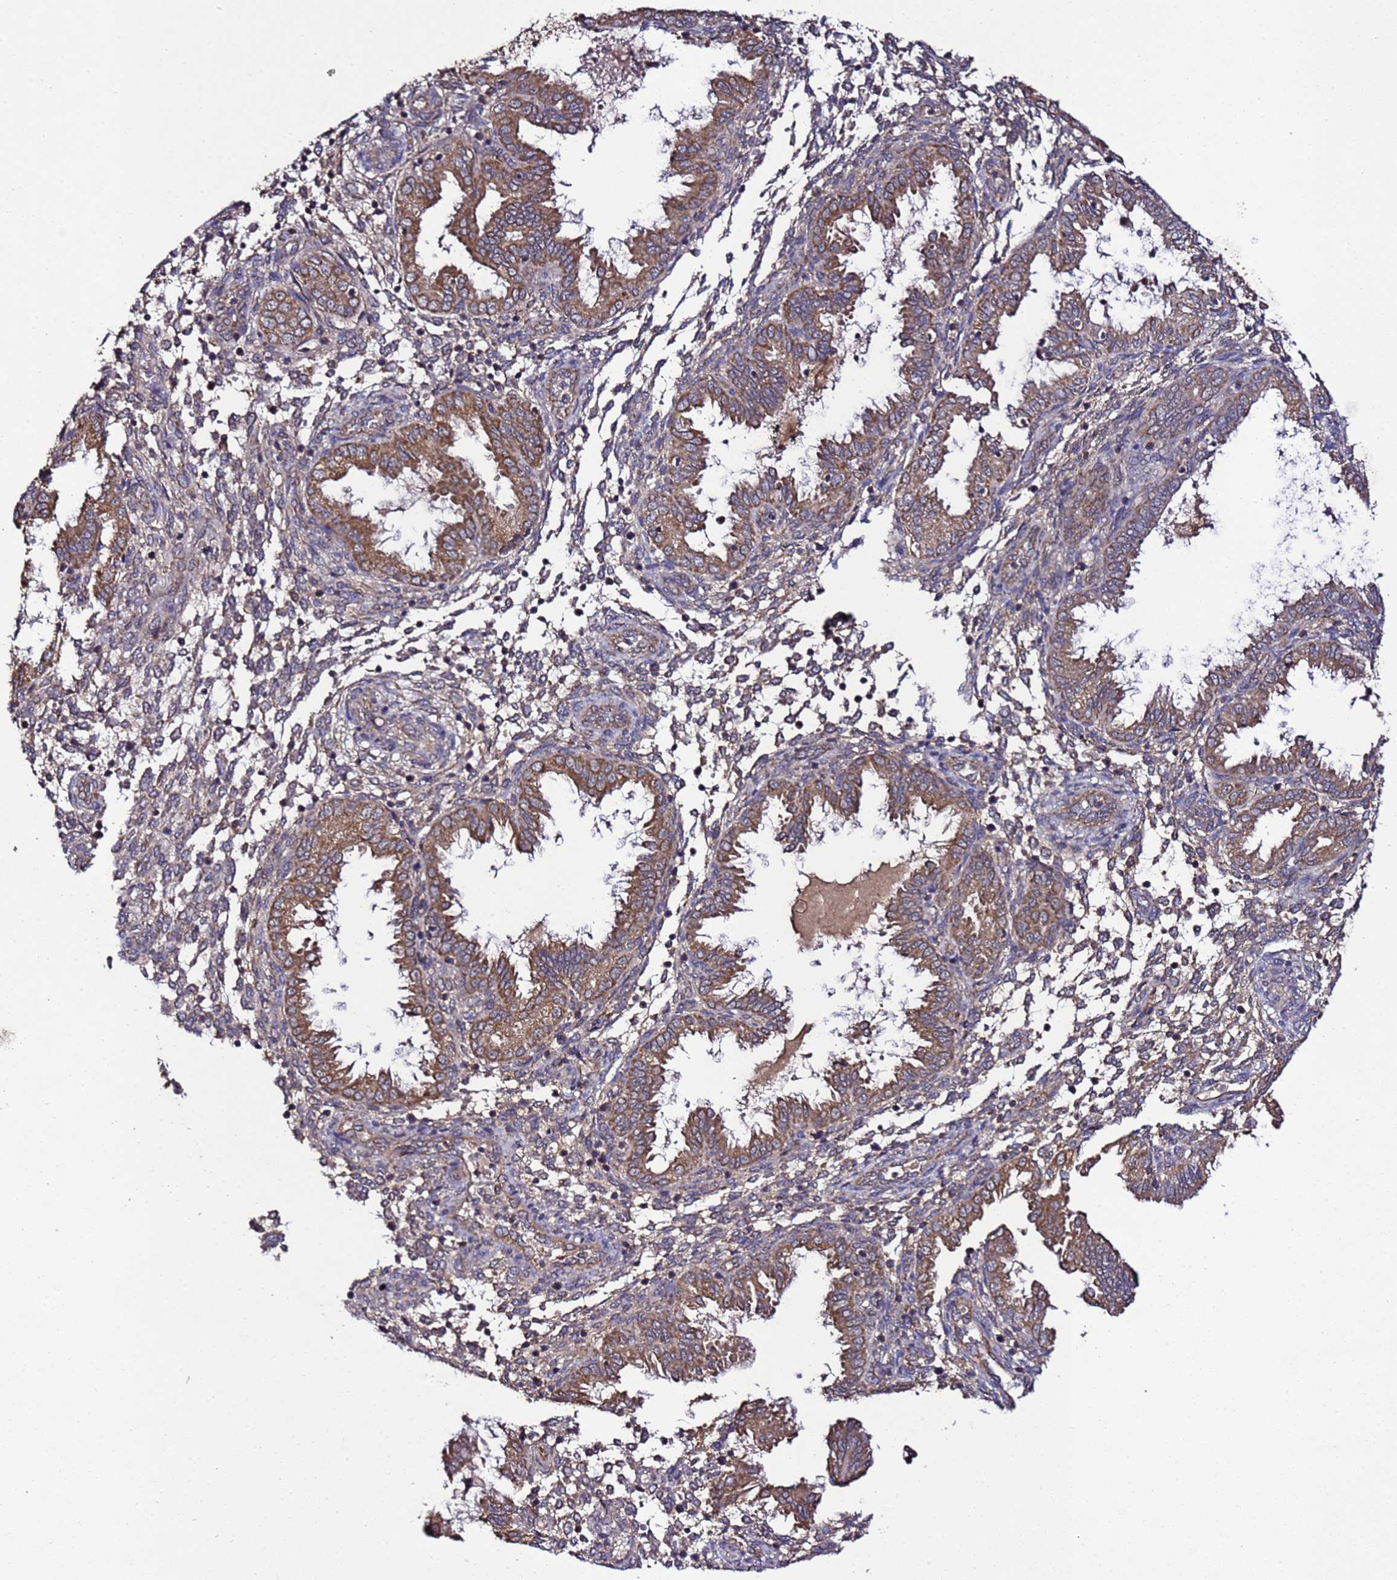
{"staining": {"intensity": "weak", "quantity": "25%-75%", "location": "cytoplasmic/membranous"}, "tissue": "endometrium", "cell_type": "Cells in endometrial stroma", "image_type": "normal", "snomed": [{"axis": "morphology", "description": "Normal tissue, NOS"}, {"axis": "topography", "description": "Endometrium"}], "caption": "Endometrium stained with a protein marker exhibits weak staining in cells in endometrial stroma.", "gene": "HSPBAP1", "patient": {"sex": "female", "age": 33}}